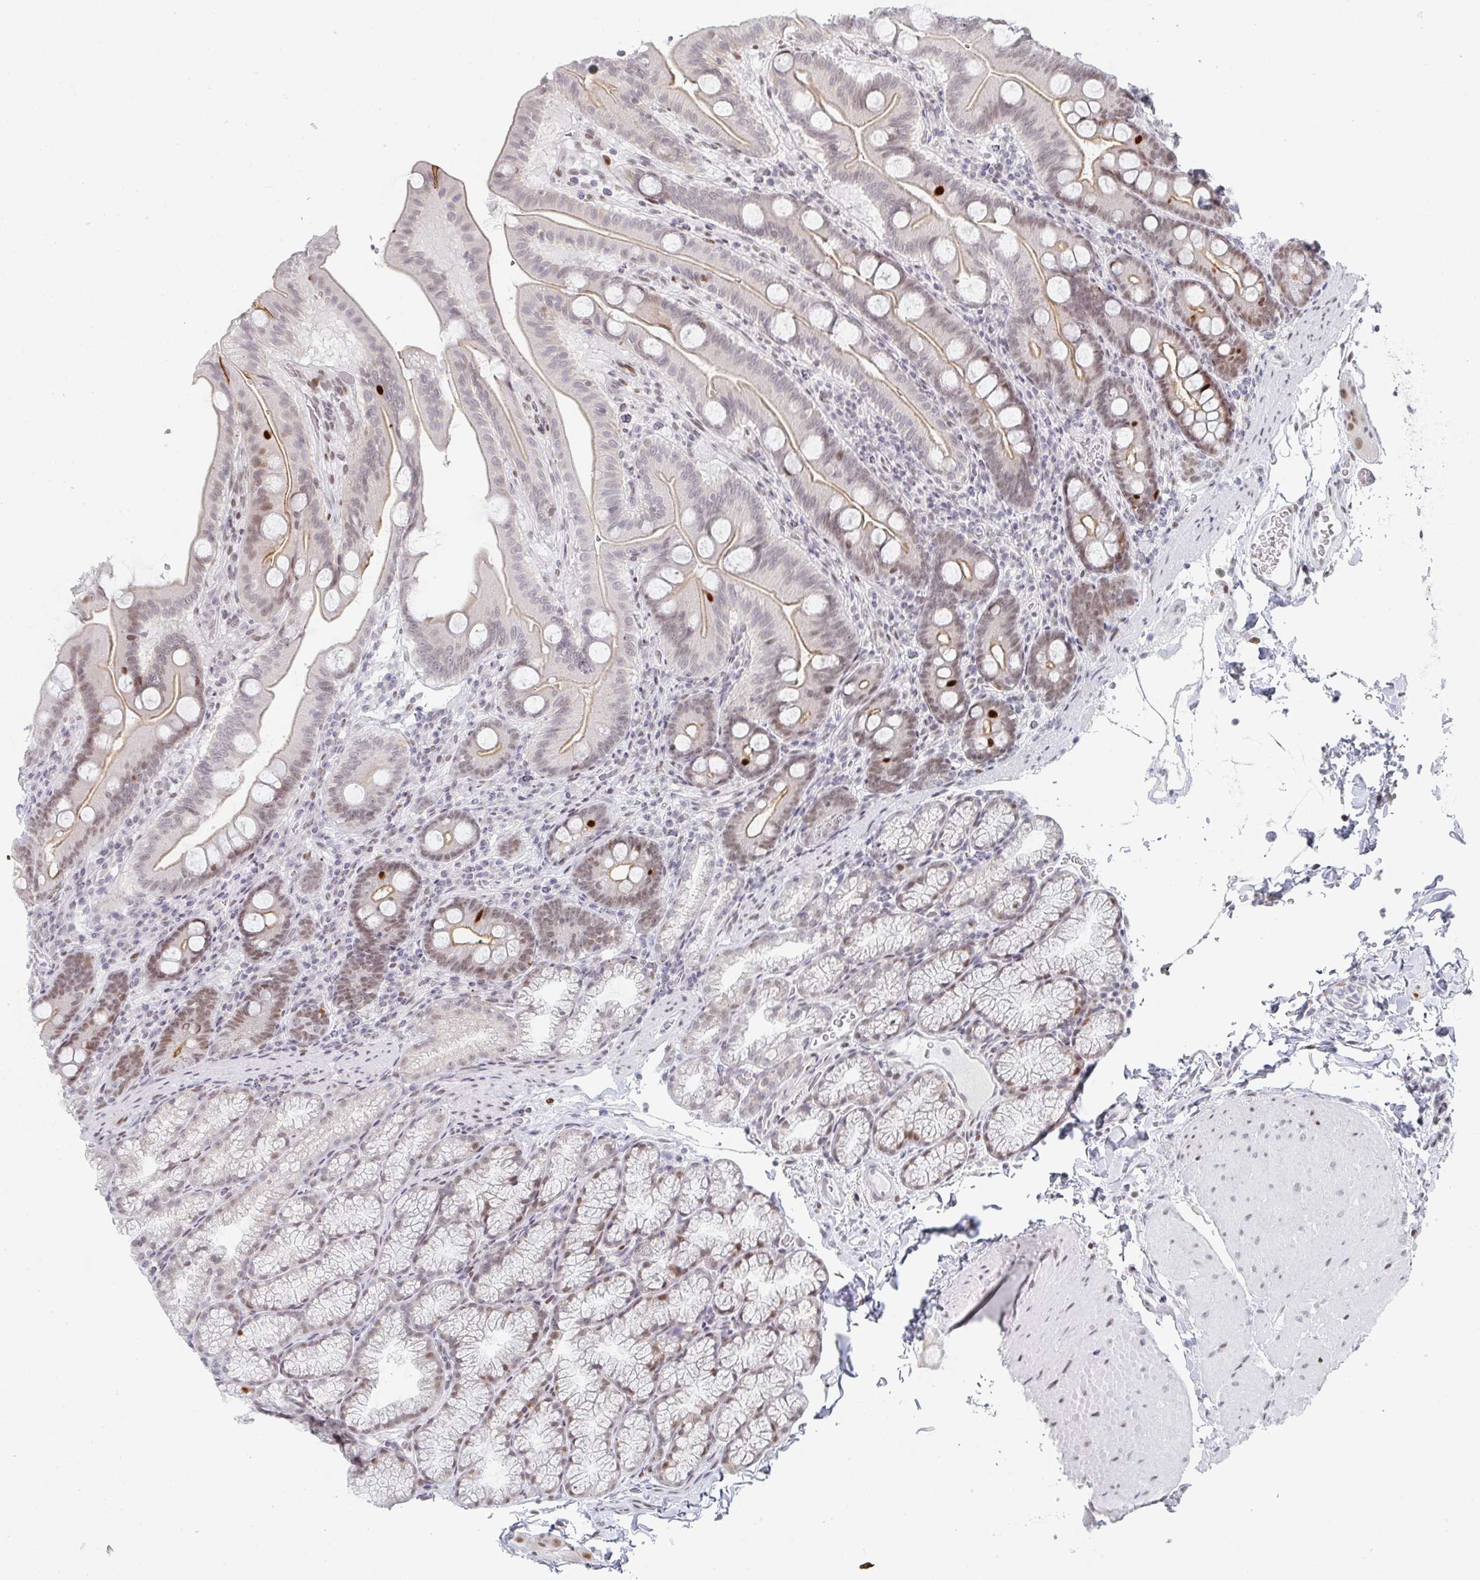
{"staining": {"intensity": "moderate", "quantity": "25%-75%", "location": "cytoplasmic/membranous,nuclear"}, "tissue": "duodenum", "cell_type": "Glandular cells", "image_type": "normal", "snomed": [{"axis": "morphology", "description": "Normal tissue, NOS"}, {"axis": "topography", "description": "Duodenum"}], "caption": "Duodenum stained for a protein displays moderate cytoplasmic/membranous,nuclear positivity in glandular cells.", "gene": "POU2AF2", "patient": {"sex": "male", "age": 59}}